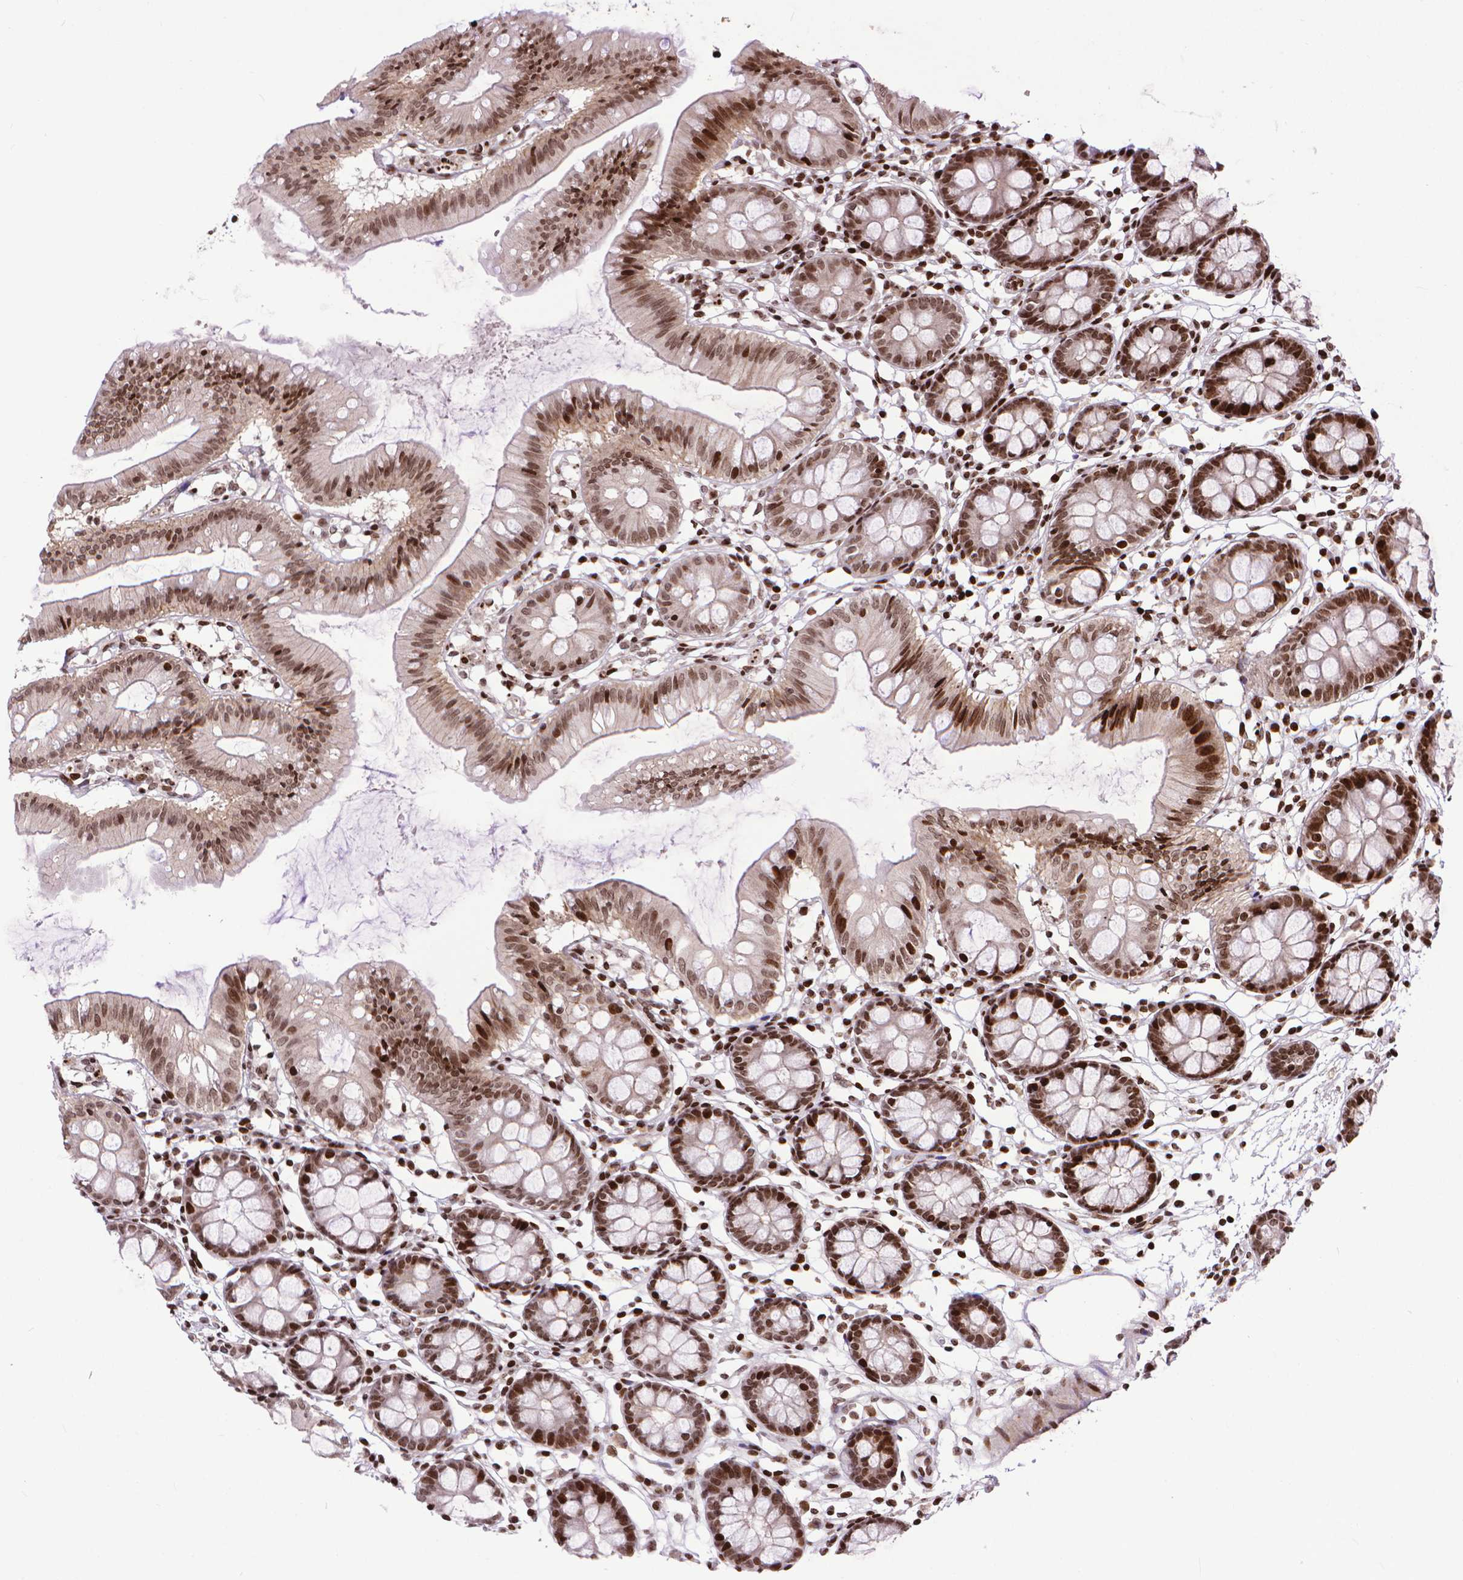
{"staining": {"intensity": "strong", "quantity": ">75%", "location": "nuclear"}, "tissue": "colon", "cell_type": "Endothelial cells", "image_type": "normal", "snomed": [{"axis": "morphology", "description": "Normal tissue, NOS"}, {"axis": "topography", "description": "Colon"}], "caption": "Strong nuclear staining is identified in about >75% of endothelial cells in benign colon.", "gene": "AMER1", "patient": {"sex": "female", "age": 84}}